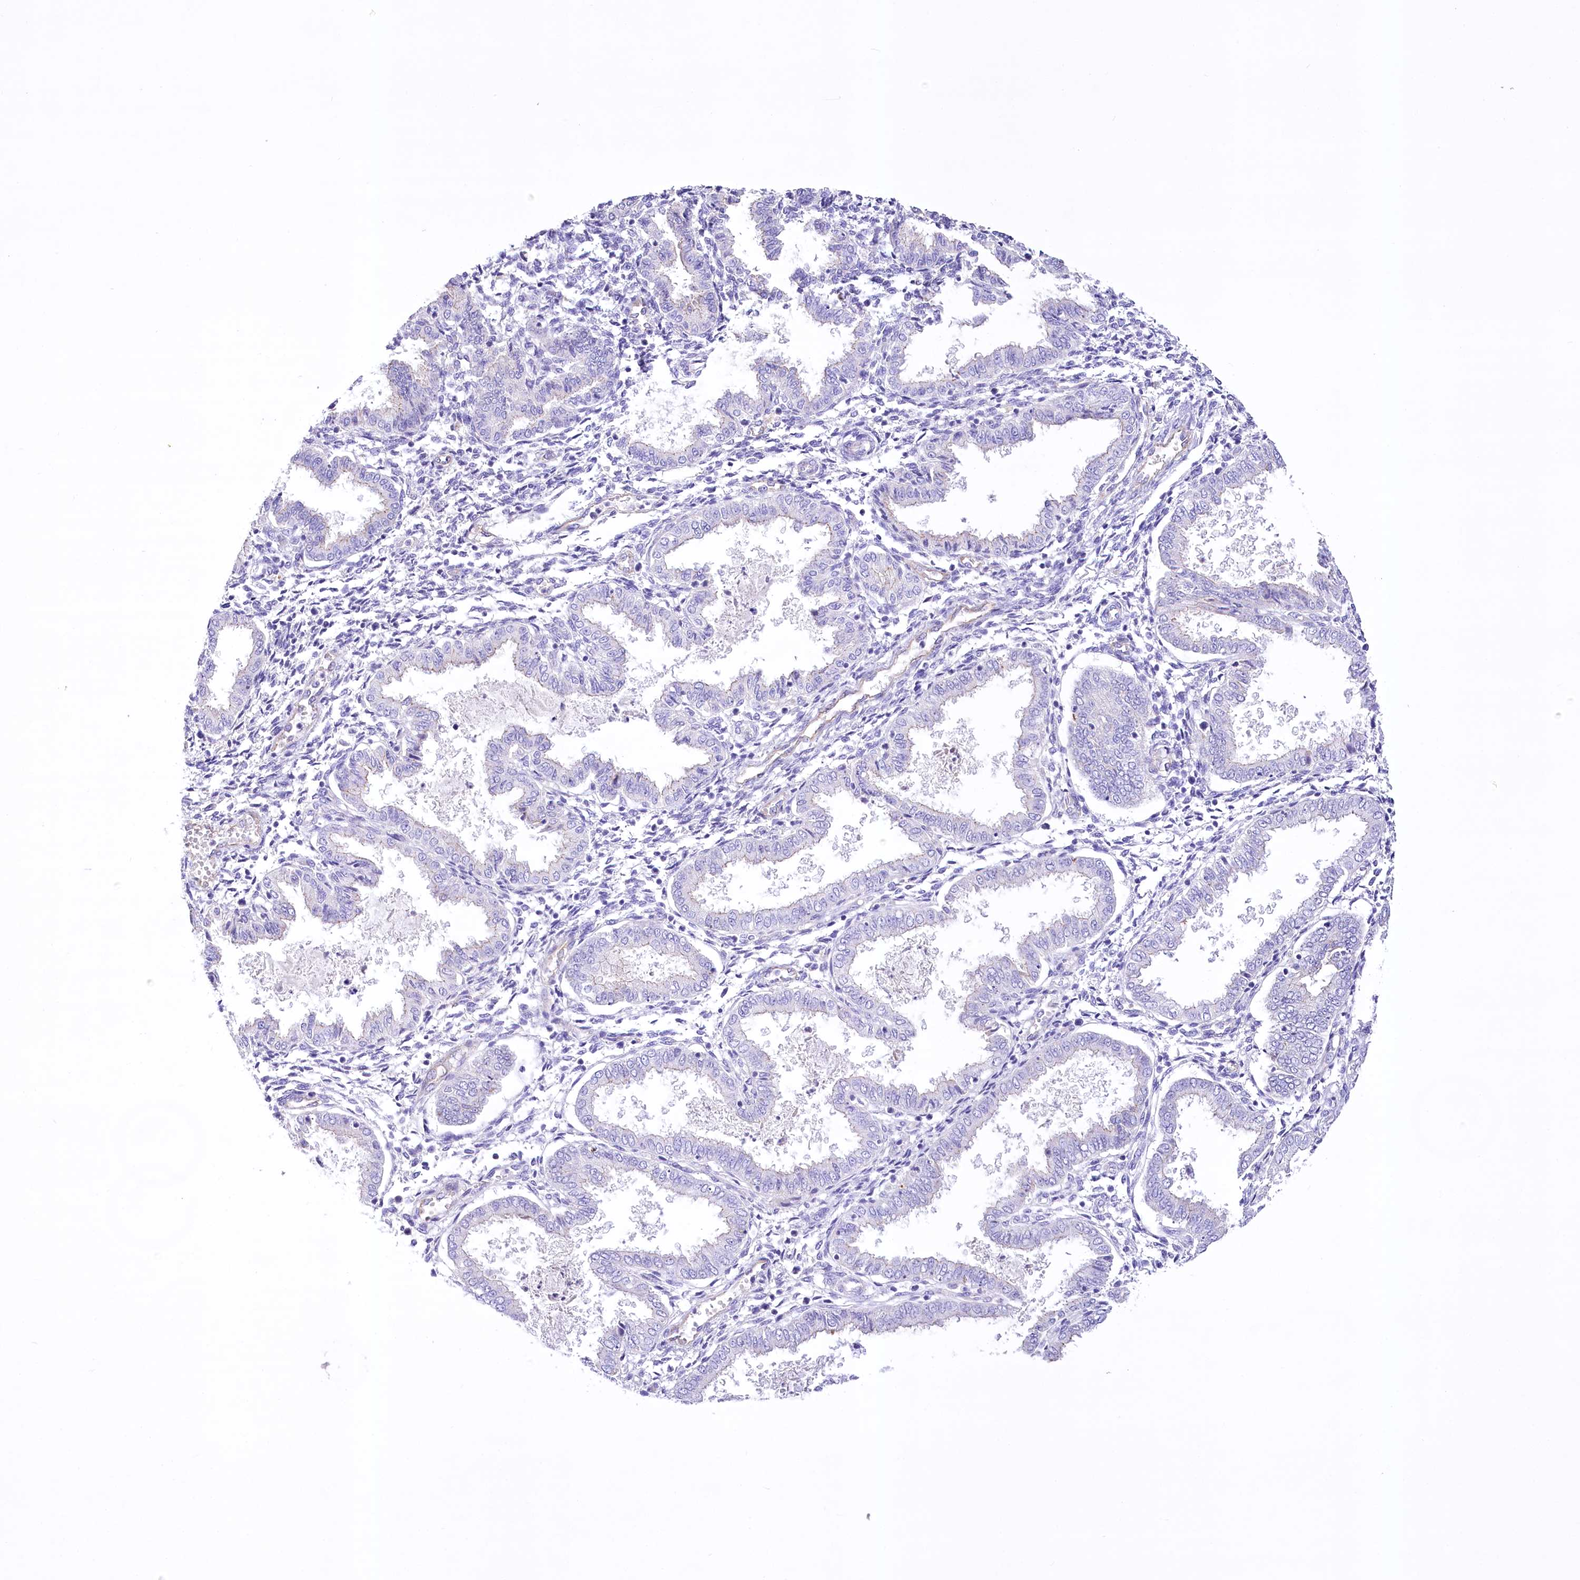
{"staining": {"intensity": "negative", "quantity": "none", "location": "none"}, "tissue": "endometrium", "cell_type": "Cells in endometrial stroma", "image_type": "normal", "snomed": [{"axis": "morphology", "description": "Normal tissue, NOS"}, {"axis": "topography", "description": "Endometrium"}], "caption": "Immunohistochemical staining of normal human endometrium reveals no significant positivity in cells in endometrial stroma.", "gene": "LRRC34", "patient": {"sex": "female", "age": 33}}